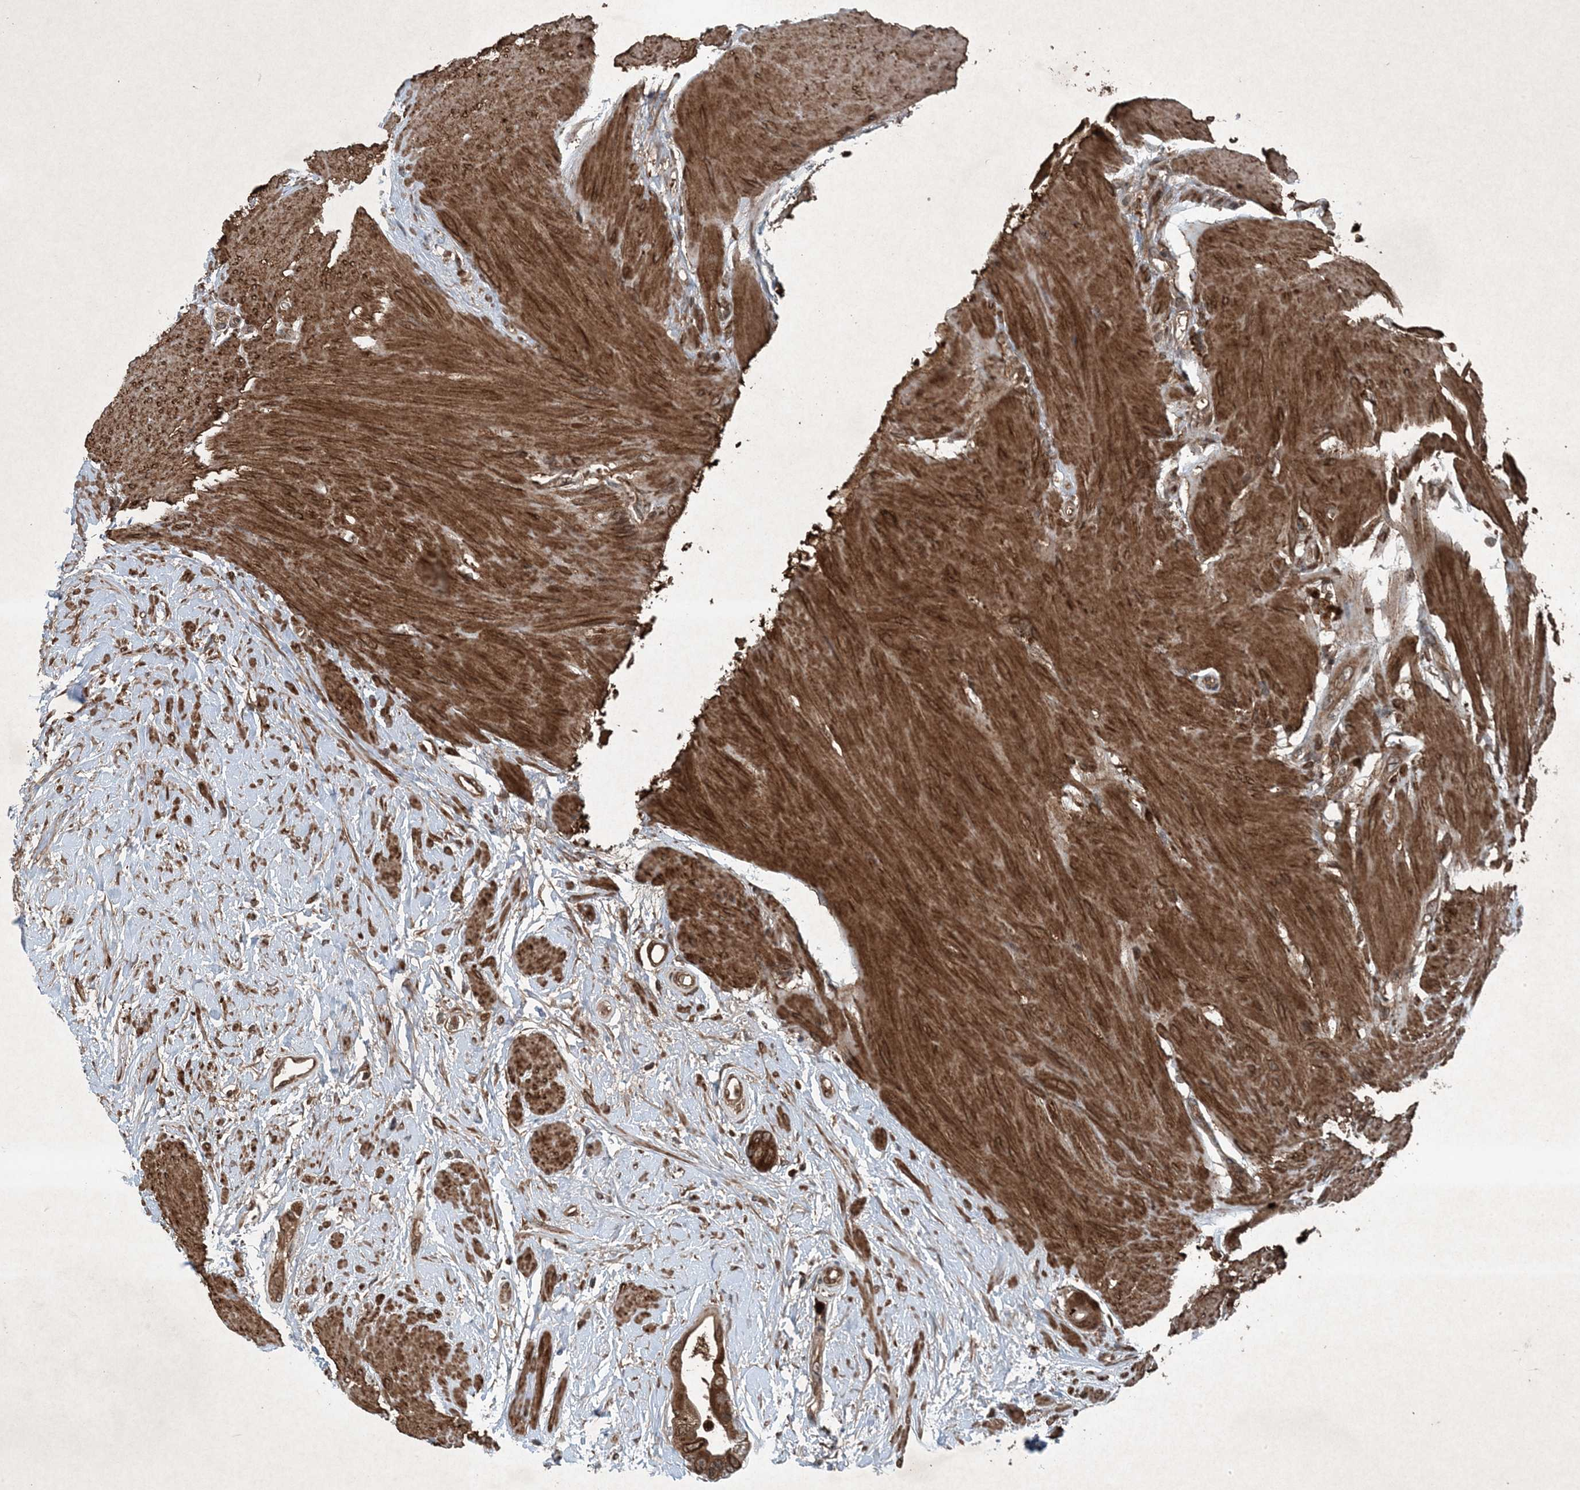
{"staining": {"intensity": "strong", "quantity": ">75%", "location": "cytoplasmic/membranous"}, "tissue": "colorectal cancer", "cell_type": "Tumor cells", "image_type": "cancer", "snomed": [{"axis": "morphology", "description": "Adenocarcinoma, NOS"}, {"axis": "topography", "description": "Rectum"}], "caption": "Immunohistochemistry (IHC) image of neoplastic tissue: colorectal cancer stained using immunohistochemistry (IHC) shows high levels of strong protein expression localized specifically in the cytoplasmic/membranous of tumor cells, appearing as a cytoplasmic/membranous brown color.", "gene": "GNG5", "patient": {"sex": "male", "age": 51}}